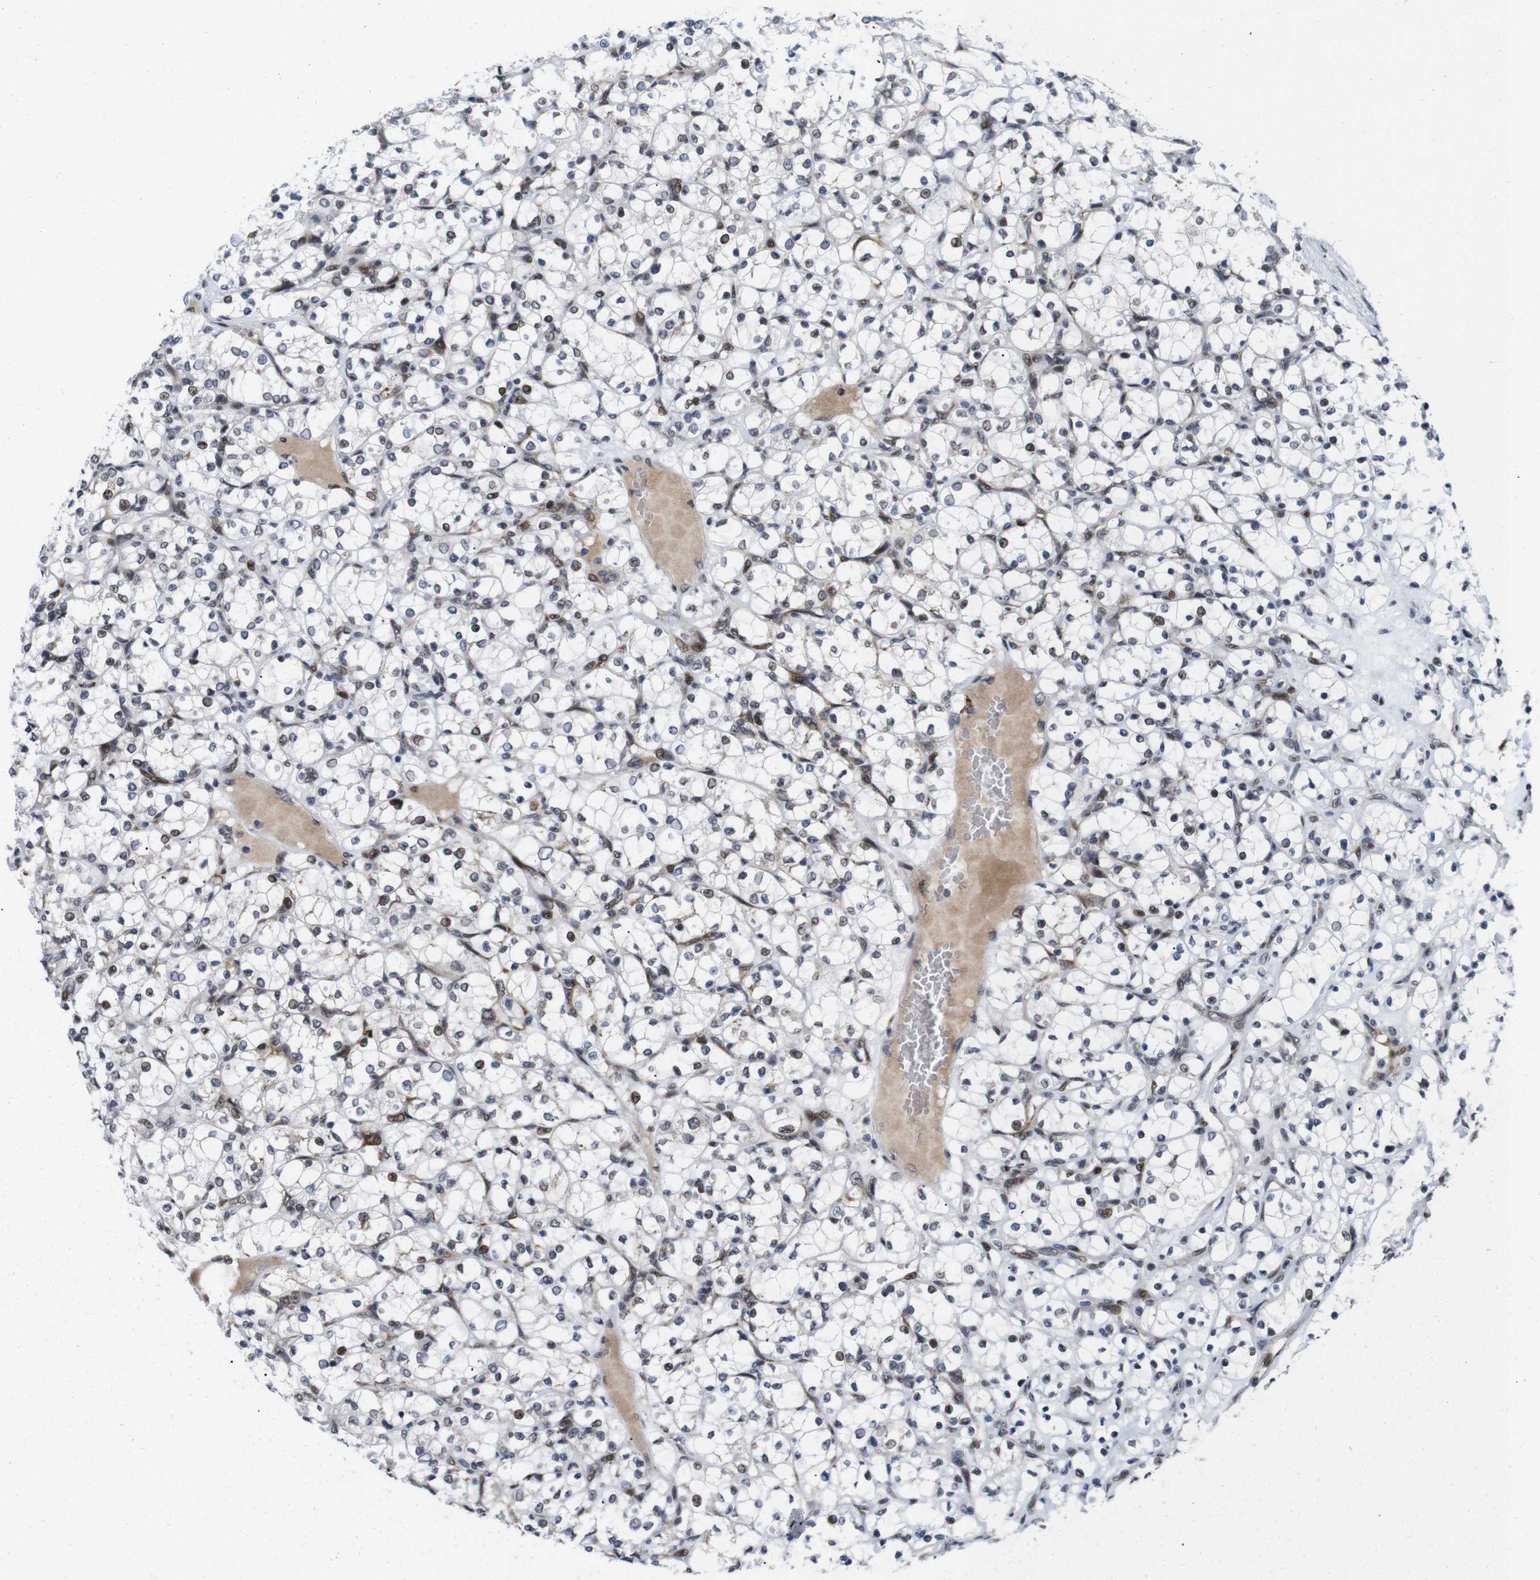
{"staining": {"intensity": "weak", "quantity": "<25%", "location": "nuclear"}, "tissue": "renal cancer", "cell_type": "Tumor cells", "image_type": "cancer", "snomed": [{"axis": "morphology", "description": "Adenocarcinoma, NOS"}, {"axis": "topography", "description": "Kidney"}], "caption": "Renal cancer stained for a protein using IHC reveals no positivity tumor cells.", "gene": "EIF4G1", "patient": {"sex": "female", "age": 69}}